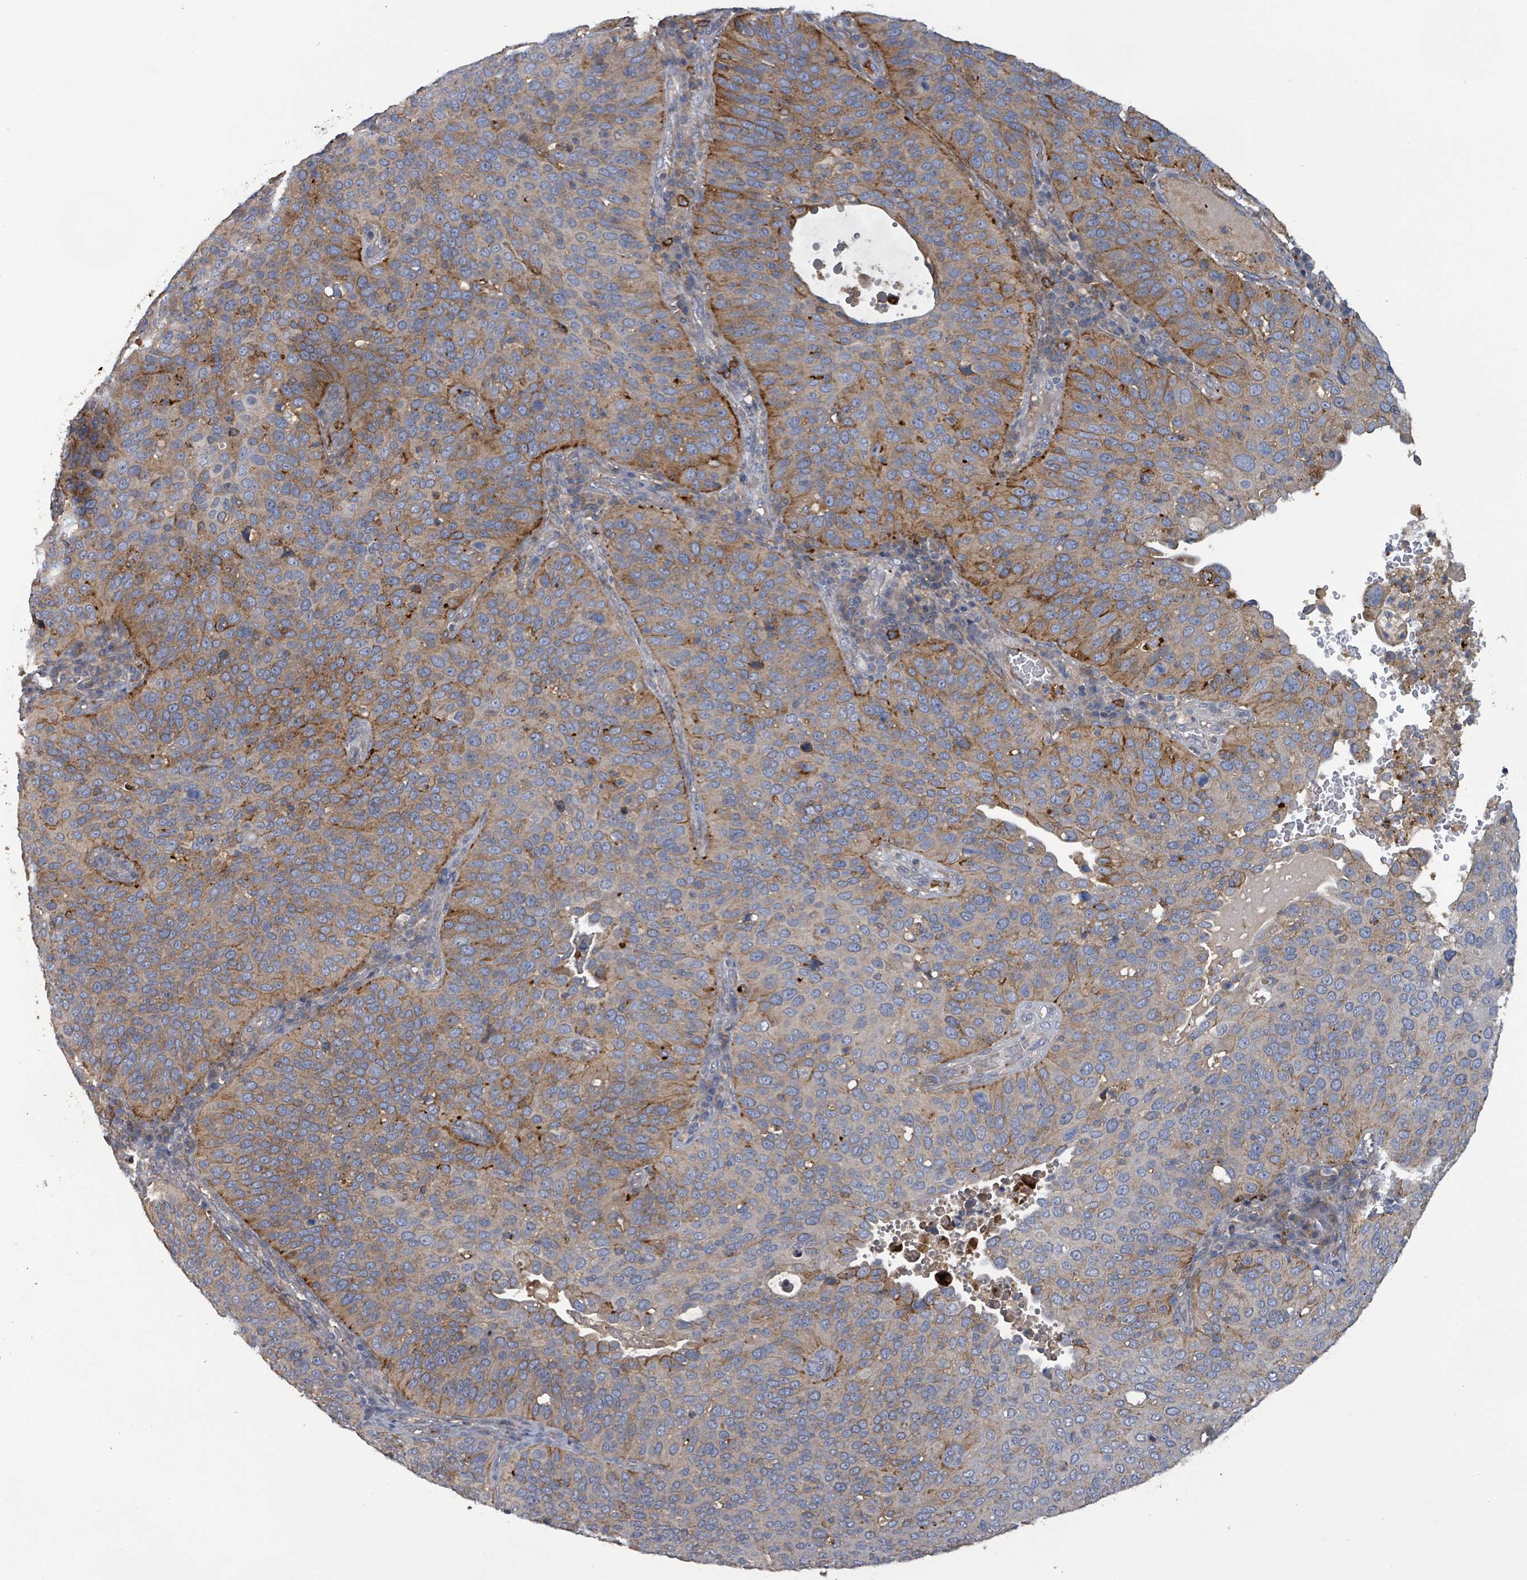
{"staining": {"intensity": "moderate", "quantity": "<25%", "location": "cytoplasmic/membranous"}, "tissue": "cervical cancer", "cell_type": "Tumor cells", "image_type": "cancer", "snomed": [{"axis": "morphology", "description": "Squamous cell carcinoma, NOS"}, {"axis": "topography", "description": "Cervix"}], "caption": "Brown immunohistochemical staining in cervical squamous cell carcinoma exhibits moderate cytoplasmic/membranous positivity in about <25% of tumor cells.", "gene": "PLAAT1", "patient": {"sex": "female", "age": 36}}